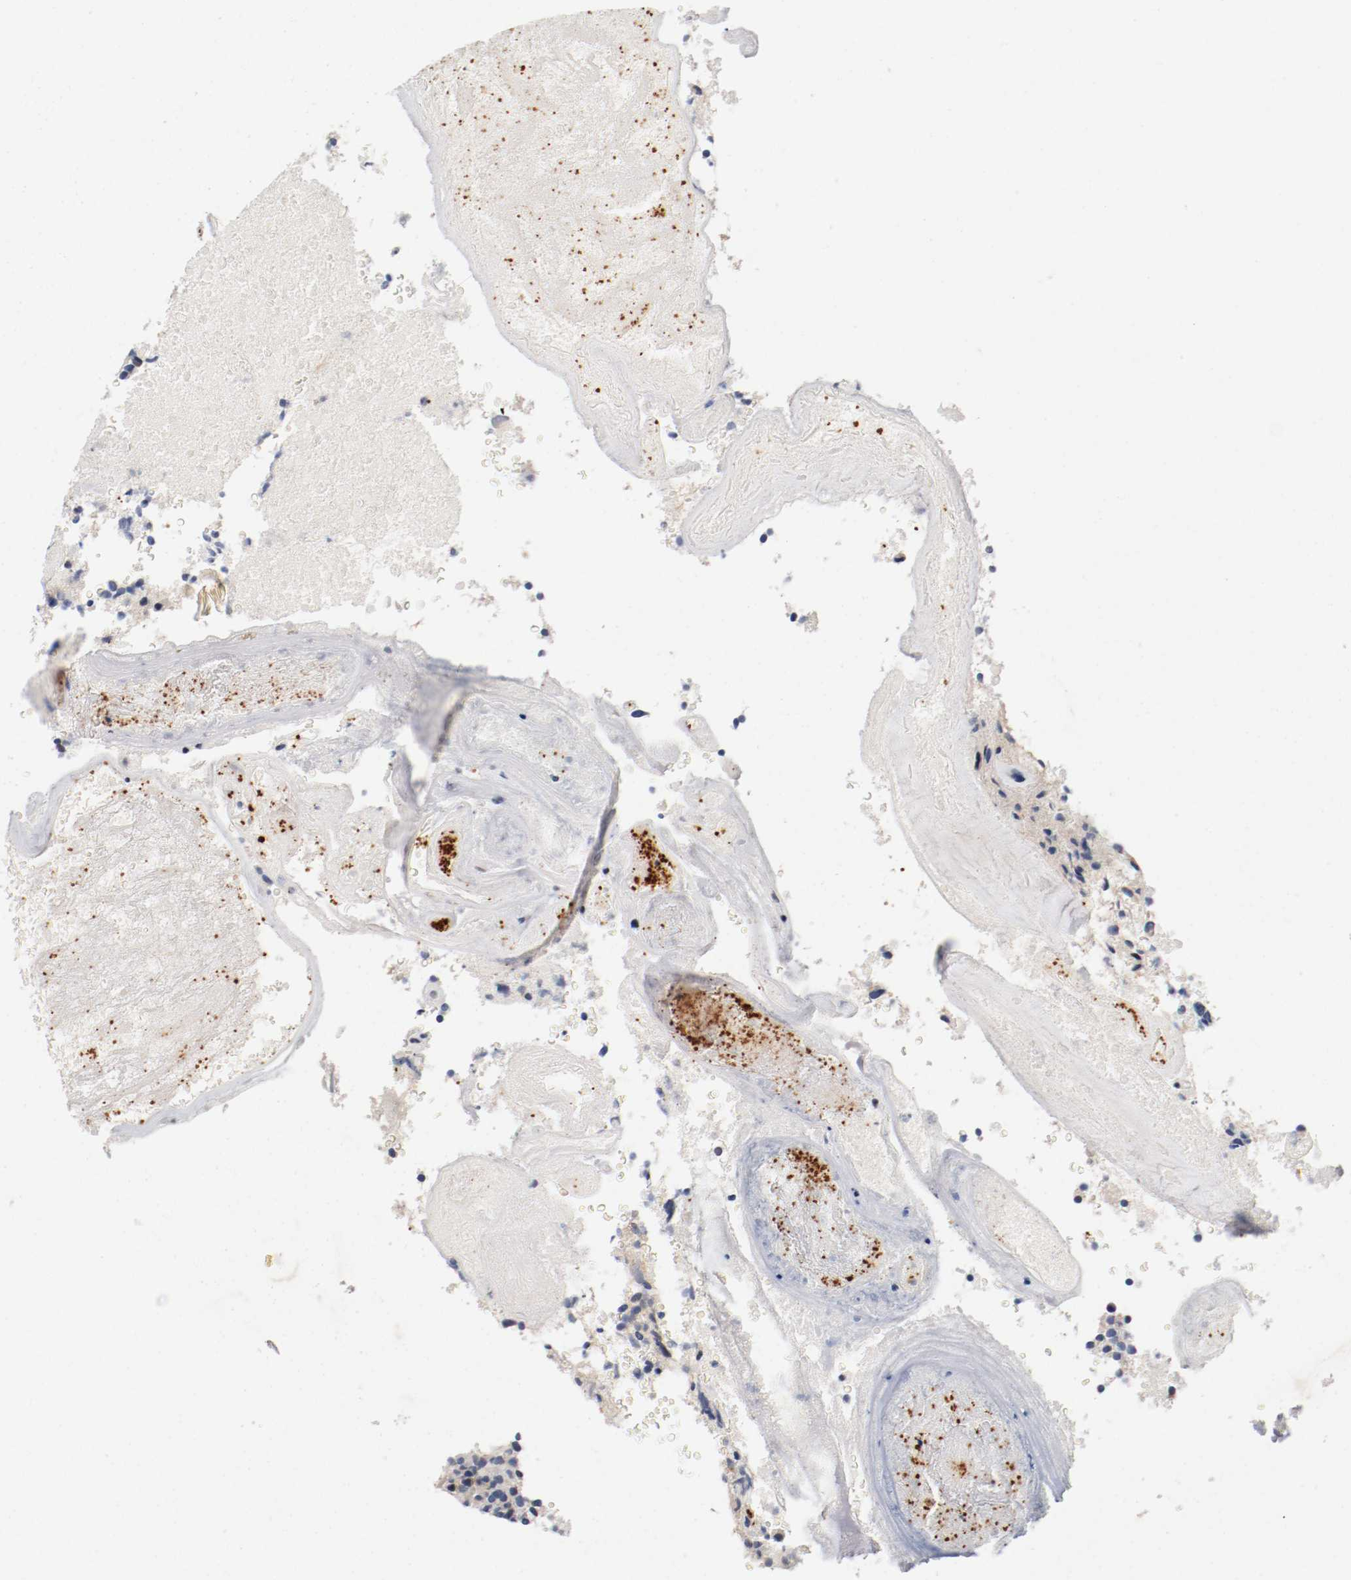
{"staining": {"intensity": "negative", "quantity": "none", "location": "none"}, "tissue": "glioma", "cell_type": "Tumor cells", "image_type": "cancer", "snomed": [{"axis": "morphology", "description": "Normal tissue, NOS"}, {"axis": "morphology", "description": "Glioma, malignant, High grade"}, {"axis": "topography", "description": "Cerebral cortex"}], "caption": "The histopathology image displays no staining of tumor cells in malignant high-grade glioma. (Immunohistochemistry, brightfield microscopy, high magnification).", "gene": "PIM1", "patient": {"sex": "male", "age": 75}}